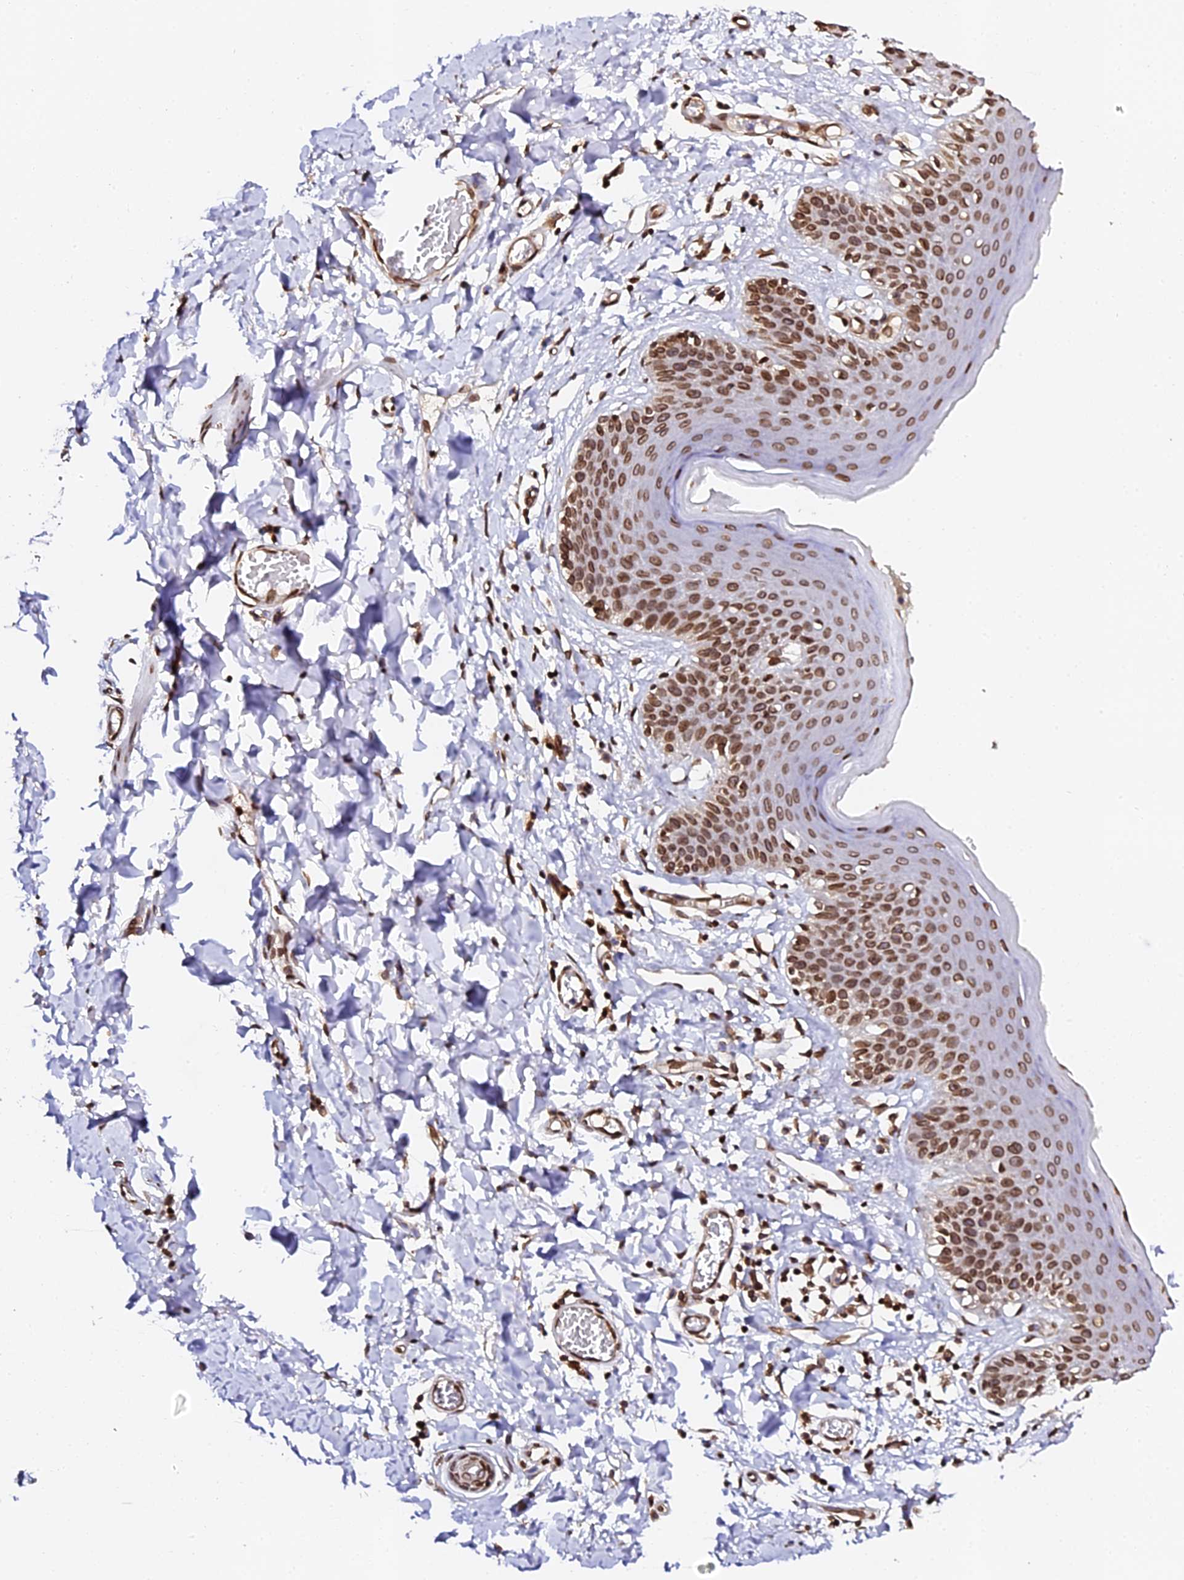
{"staining": {"intensity": "strong", "quantity": ">75%", "location": "cytoplasmic/membranous,nuclear"}, "tissue": "skin", "cell_type": "Epidermal cells", "image_type": "normal", "snomed": [{"axis": "morphology", "description": "Normal tissue, NOS"}, {"axis": "topography", "description": "Vulva"}], "caption": "DAB (3,3'-diaminobenzidine) immunohistochemical staining of benign skin demonstrates strong cytoplasmic/membranous,nuclear protein staining in about >75% of epidermal cells.", "gene": "ANAPC5", "patient": {"sex": "female", "age": 66}}